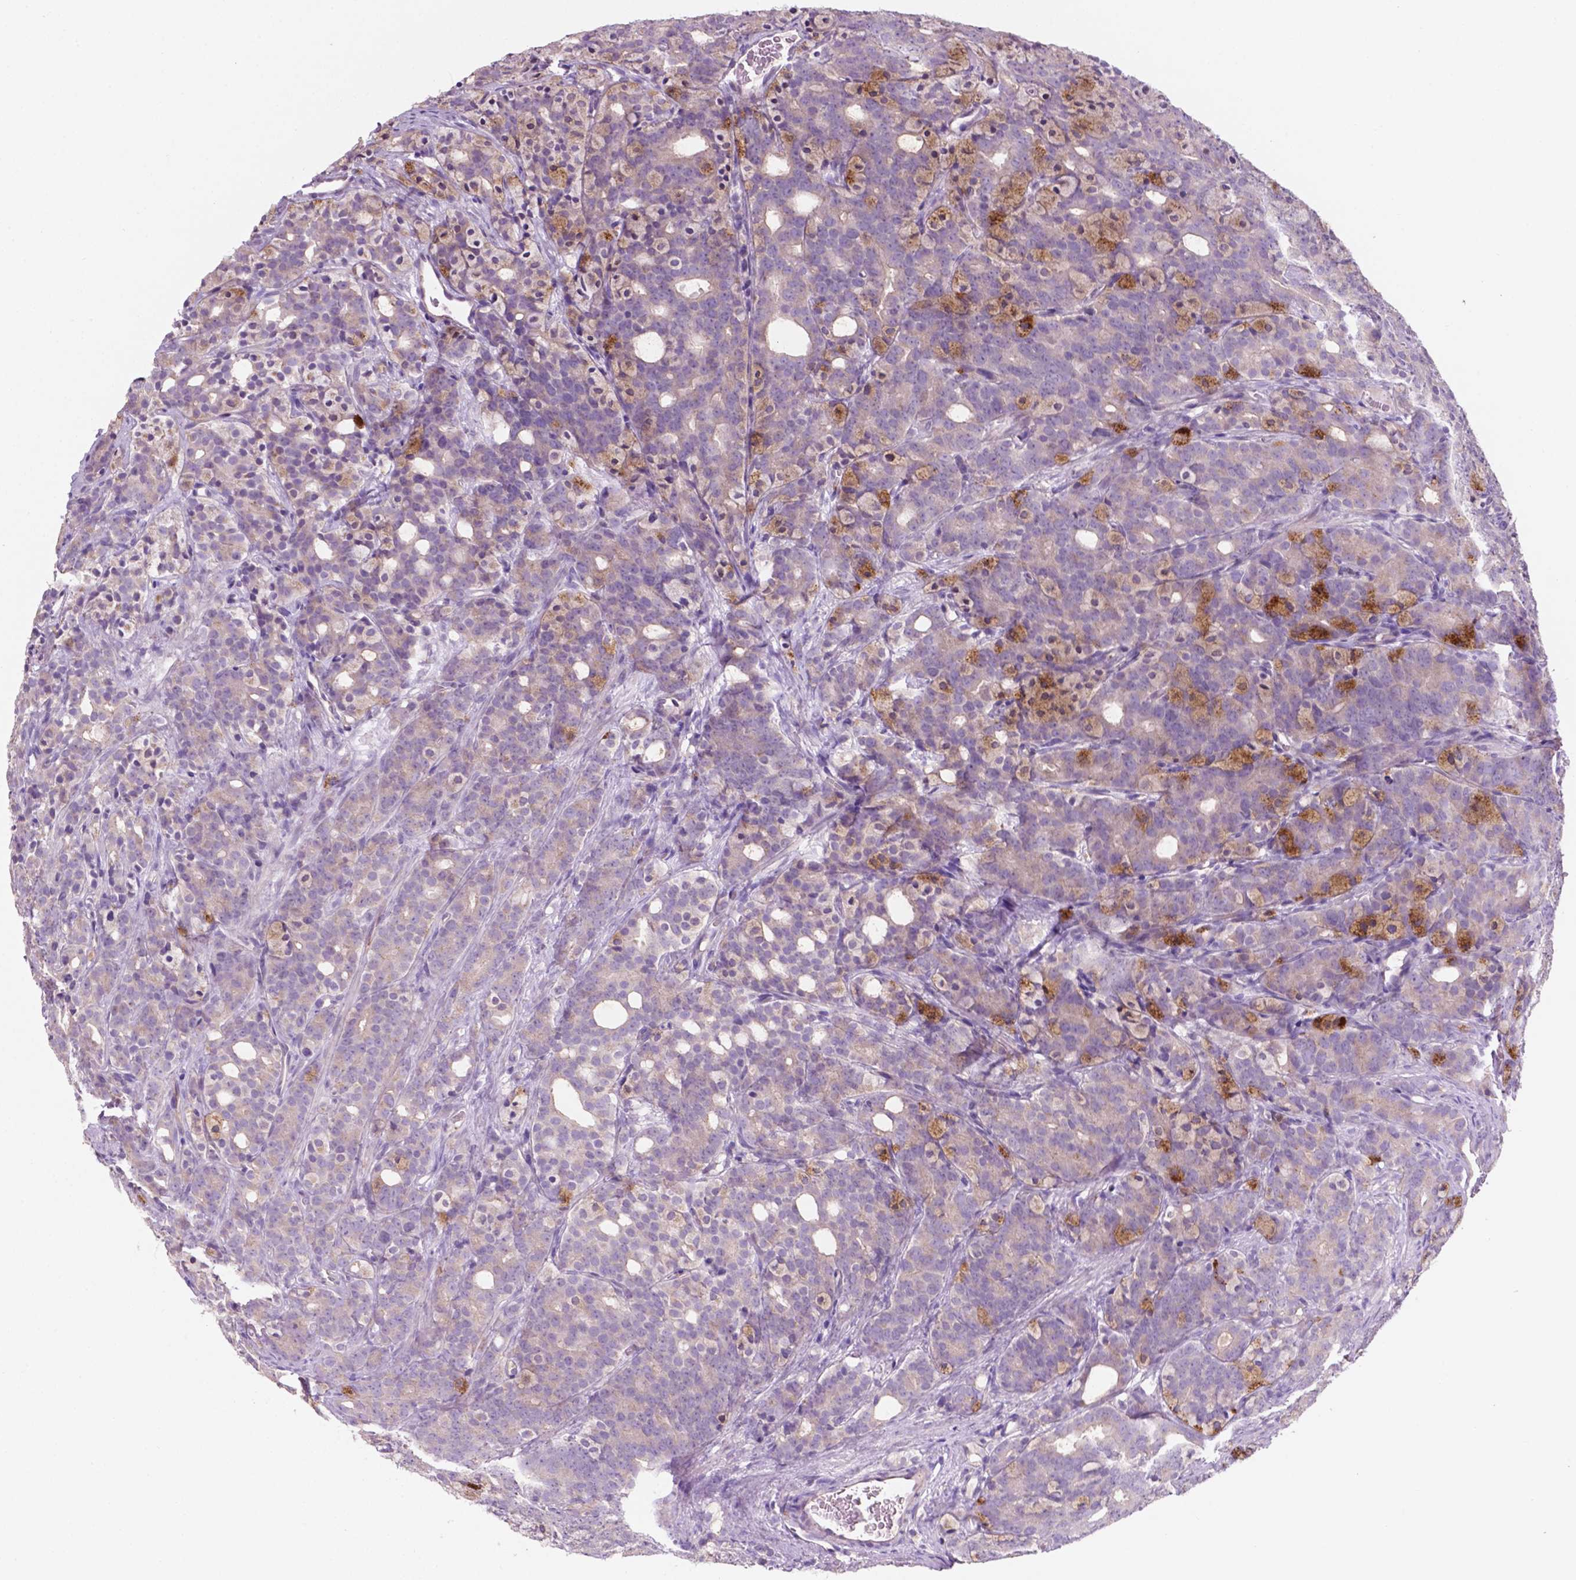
{"staining": {"intensity": "negative", "quantity": "none", "location": "none"}, "tissue": "prostate cancer", "cell_type": "Tumor cells", "image_type": "cancer", "snomed": [{"axis": "morphology", "description": "Adenocarcinoma, High grade"}, {"axis": "topography", "description": "Prostate"}], "caption": "The immunohistochemistry photomicrograph has no significant staining in tumor cells of prostate adenocarcinoma (high-grade) tissue.", "gene": "ARL5C", "patient": {"sex": "male", "age": 84}}